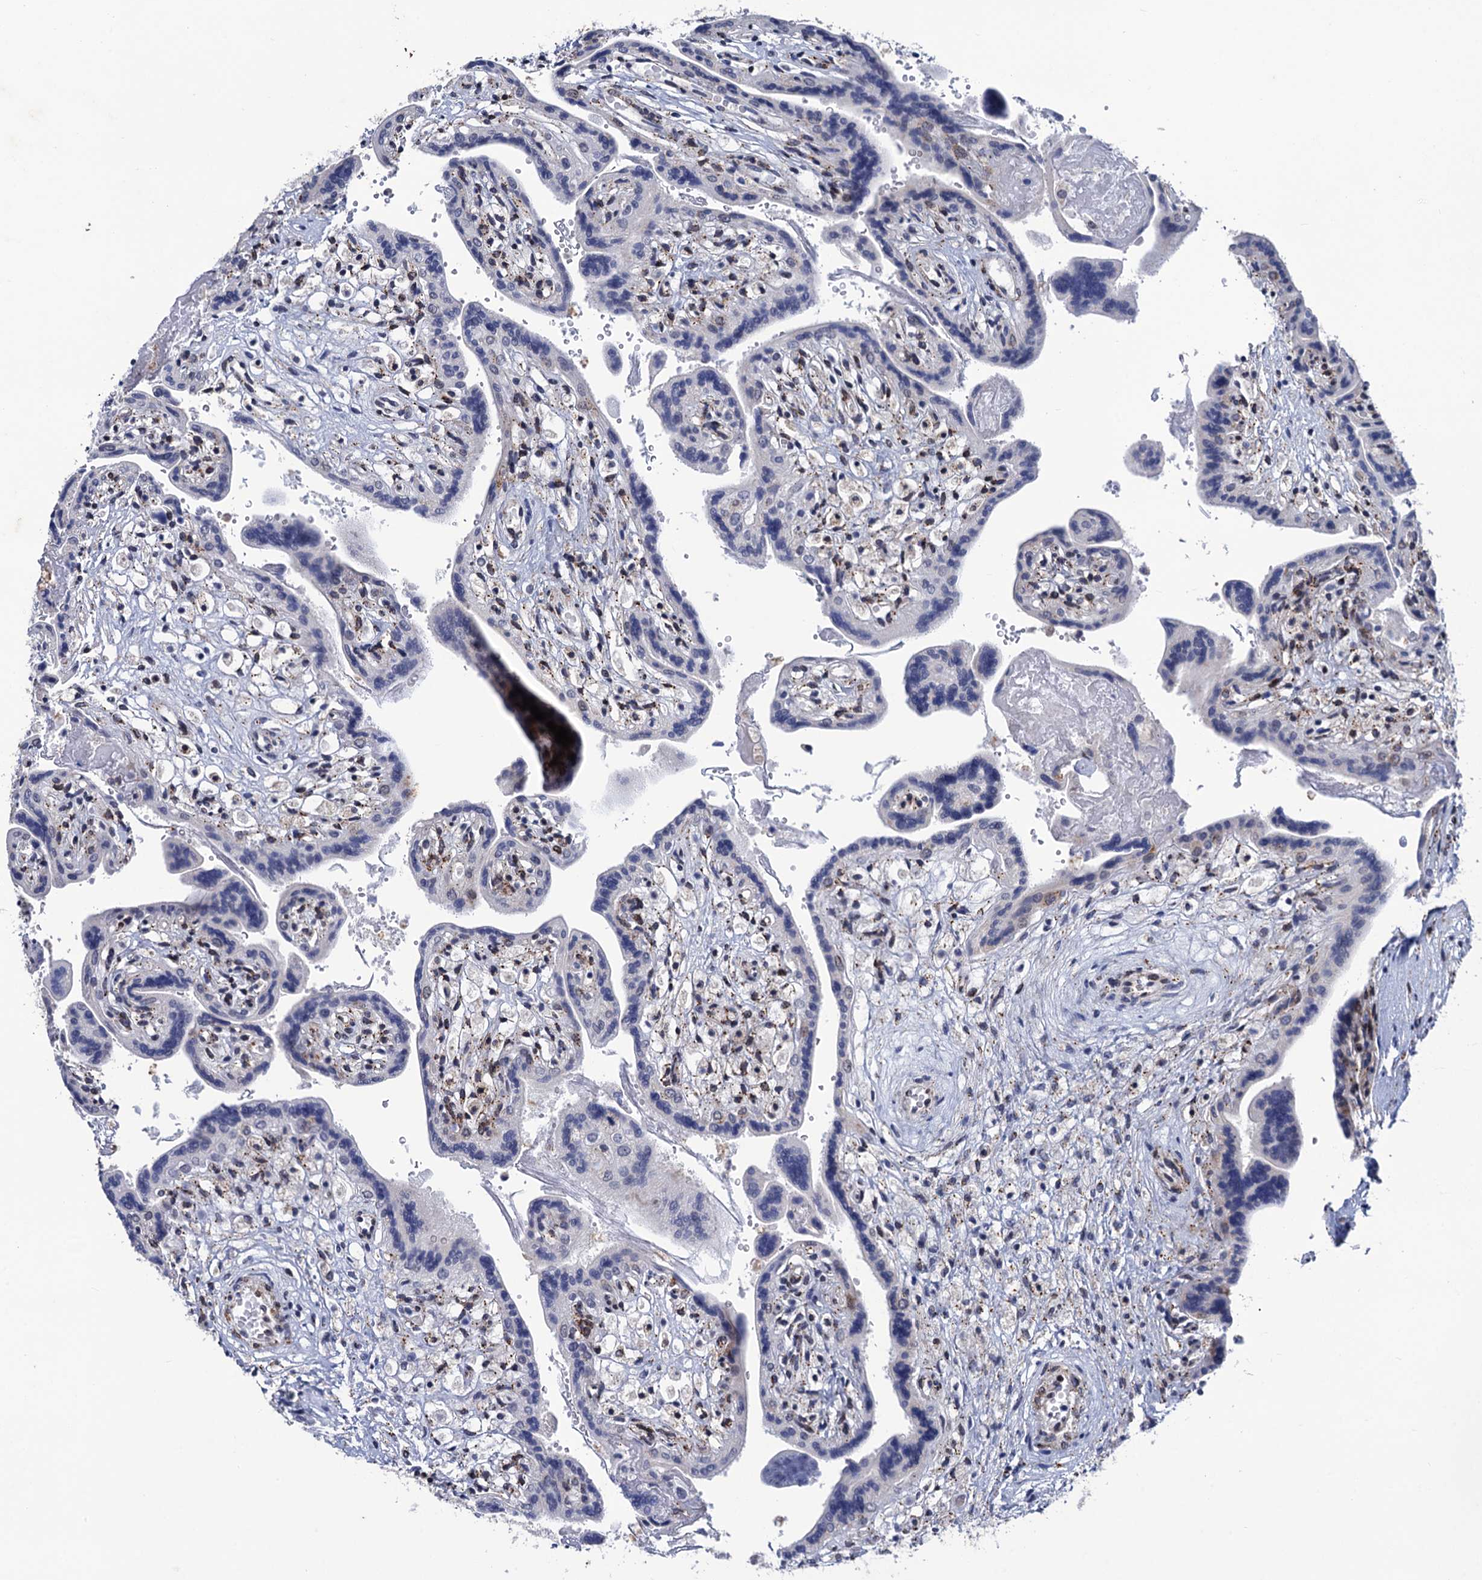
{"staining": {"intensity": "strong", "quantity": "25%-75%", "location": "cytoplasmic/membranous"}, "tissue": "placenta", "cell_type": "Trophoblastic cells", "image_type": "normal", "snomed": [{"axis": "morphology", "description": "Normal tissue, NOS"}, {"axis": "topography", "description": "Placenta"}], "caption": "Placenta was stained to show a protein in brown. There is high levels of strong cytoplasmic/membranous staining in about 25%-75% of trophoblastic cells. (brown staining indicates protein expression, while blue staining denotes nuclei).", "gene": "THAP2", "patient": {"sex": "female", "age": 37}}